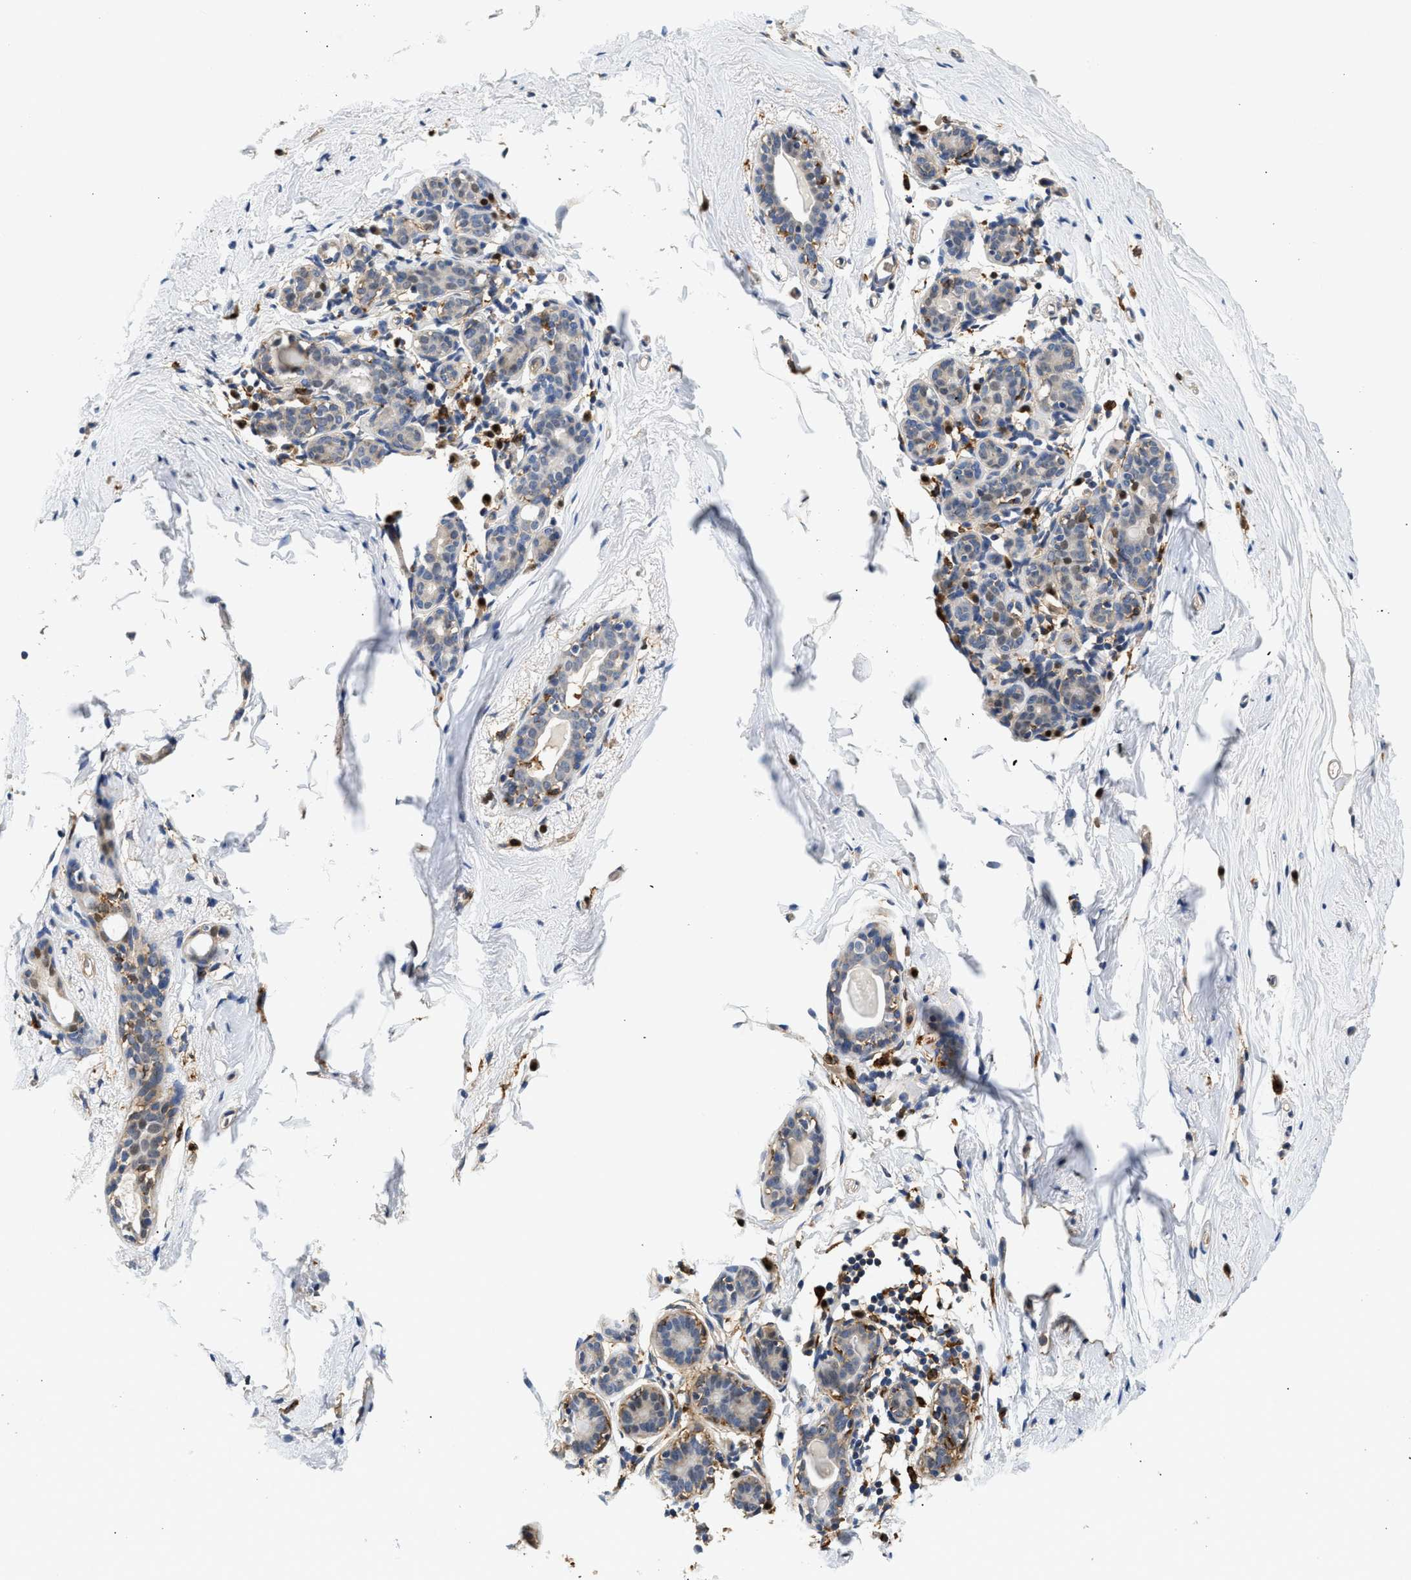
{"staining": {"intensity": "weak", "quantity": "25%-75%", "location": "cytoplasmic/membranous"}, "tissue": "breast", "cell_type": "Glandular cells", "image_type": "normal", "snomed": [{"axis": "morphology", "description": "Normal tissue, NOS"}, {"axis": "topography", "description": "Breast"}], "caption": "IHC of normal human breast displays low levels of weak cytoplasmic/membranous staining in about 25%-75% of glandular cells. Nuclei are stained in blue.", "gene": "RAB31", "patient": {"sex": "female", "age": 62}}